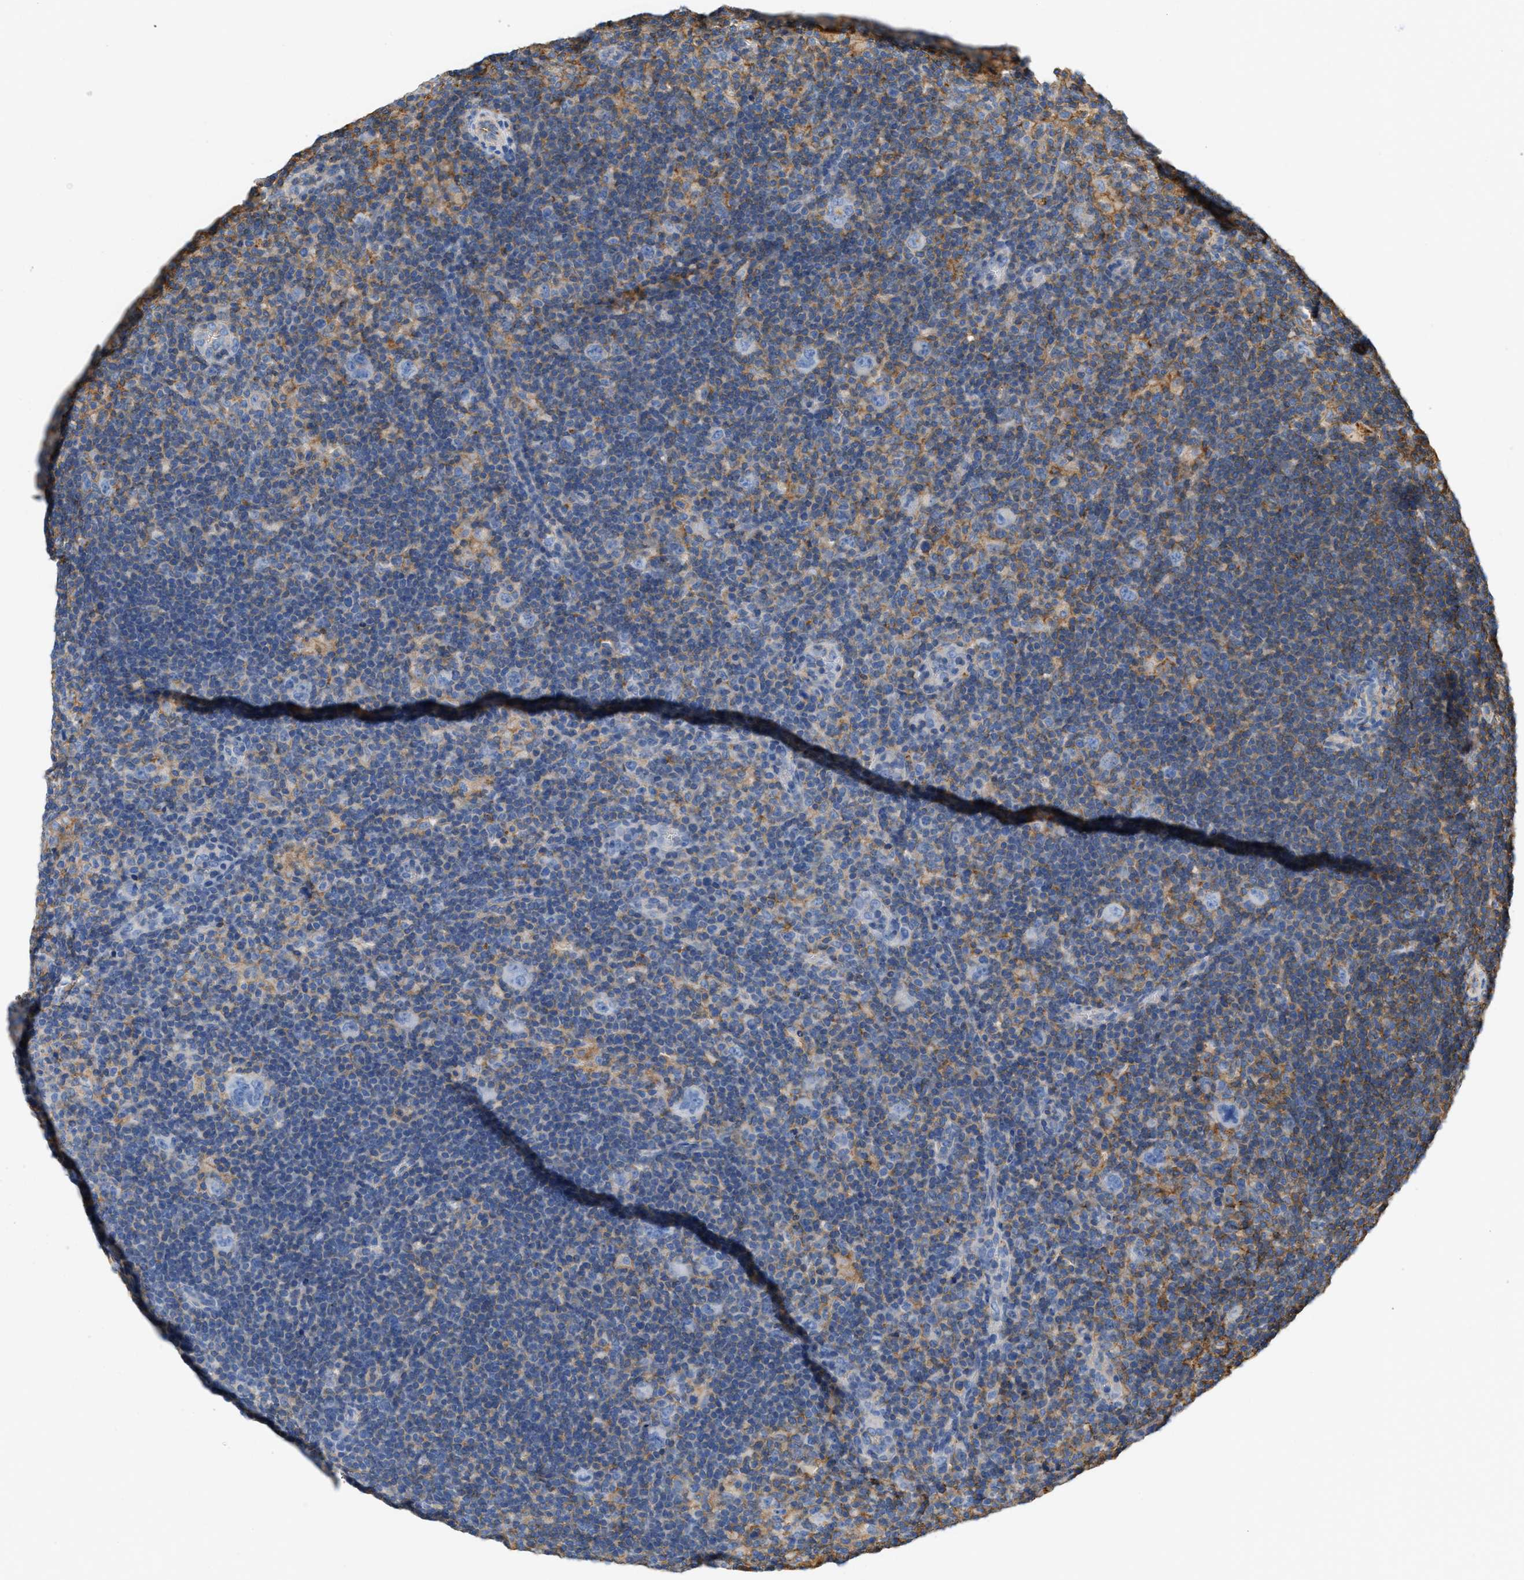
{"staining": {"intensity": "negative", "quantity": "none", "location": "none"}, "tissue": "lymphoma", "cell_type": "Tumor cells", "image_type": "cancer", "snomed": [{"axis": "morphology", "description": "Hodgkin's disease, NOS"}, {"axis": "topography", "description": "Lymph node"}], "caption": "Hodgkin's disease was stained to show a protein in brown. There is no significant positivity in tumor cells. (IHC, brightfield microscopy, high magnification).", "gene": "GNB4", "patient": {"sex": "female", "age": 57}}